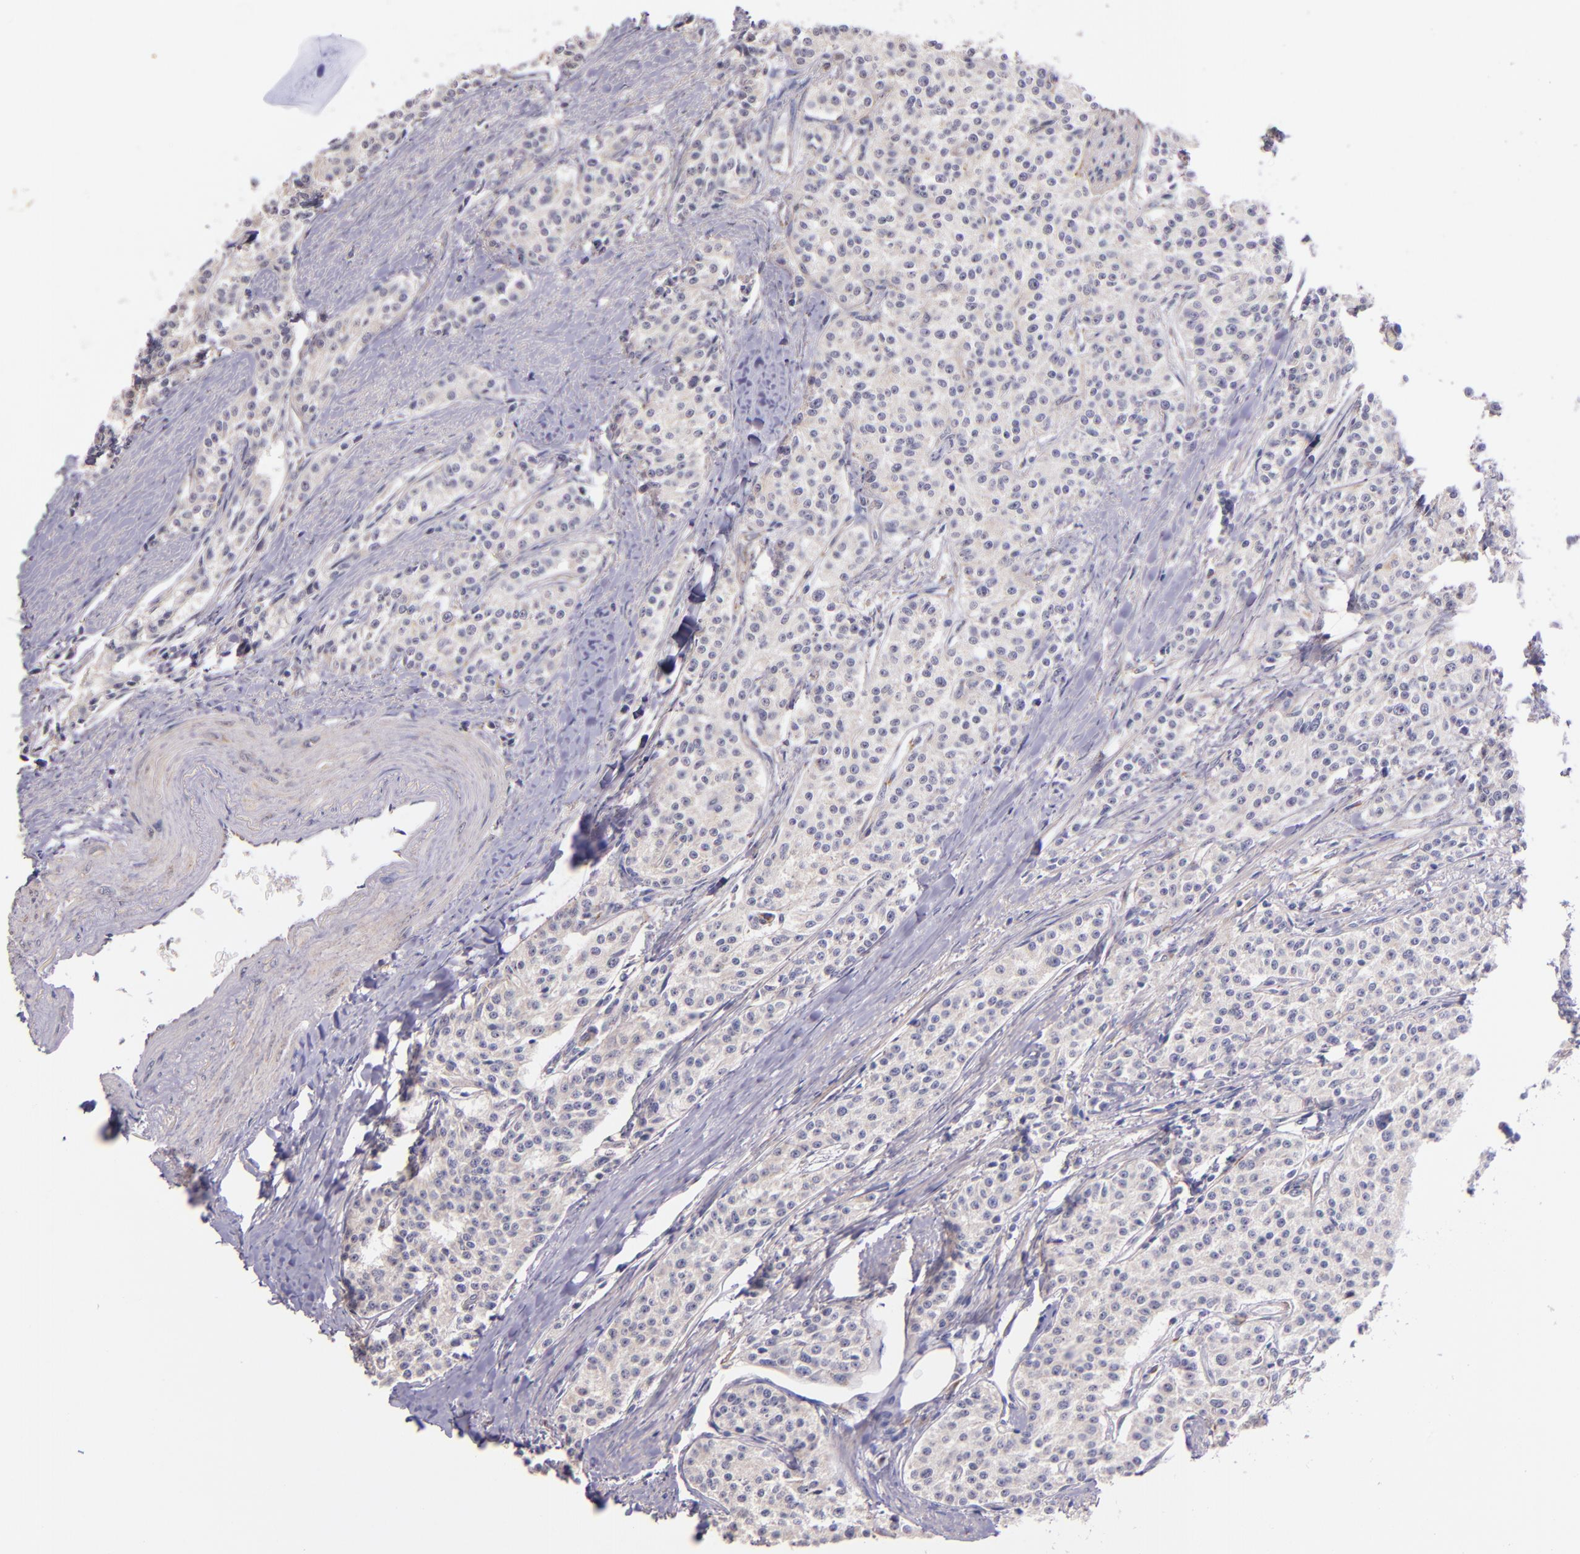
{"staining": {"intensity": "weak", "quantity": ">75%", "location": "cytoplasmic/membranous"}, "tissue": "carcinoid", "cell_type": "Tumor cells", "image_type": "cancer", "snomed": [{"axis": "morphology", "description": "Carcinoid, malignant, NOS"}, {"axis": "topography", "description": "Stomach"}], "caption": "High-power microscopy captured an immunohistochemistry photomicrograph of malignant carcinoid, revealing weak cytoplasmic/membranous staining in approximately >75% of tumor cells.", "gene": "SHC1", "patient": {"sex": "female", "age": 76}}